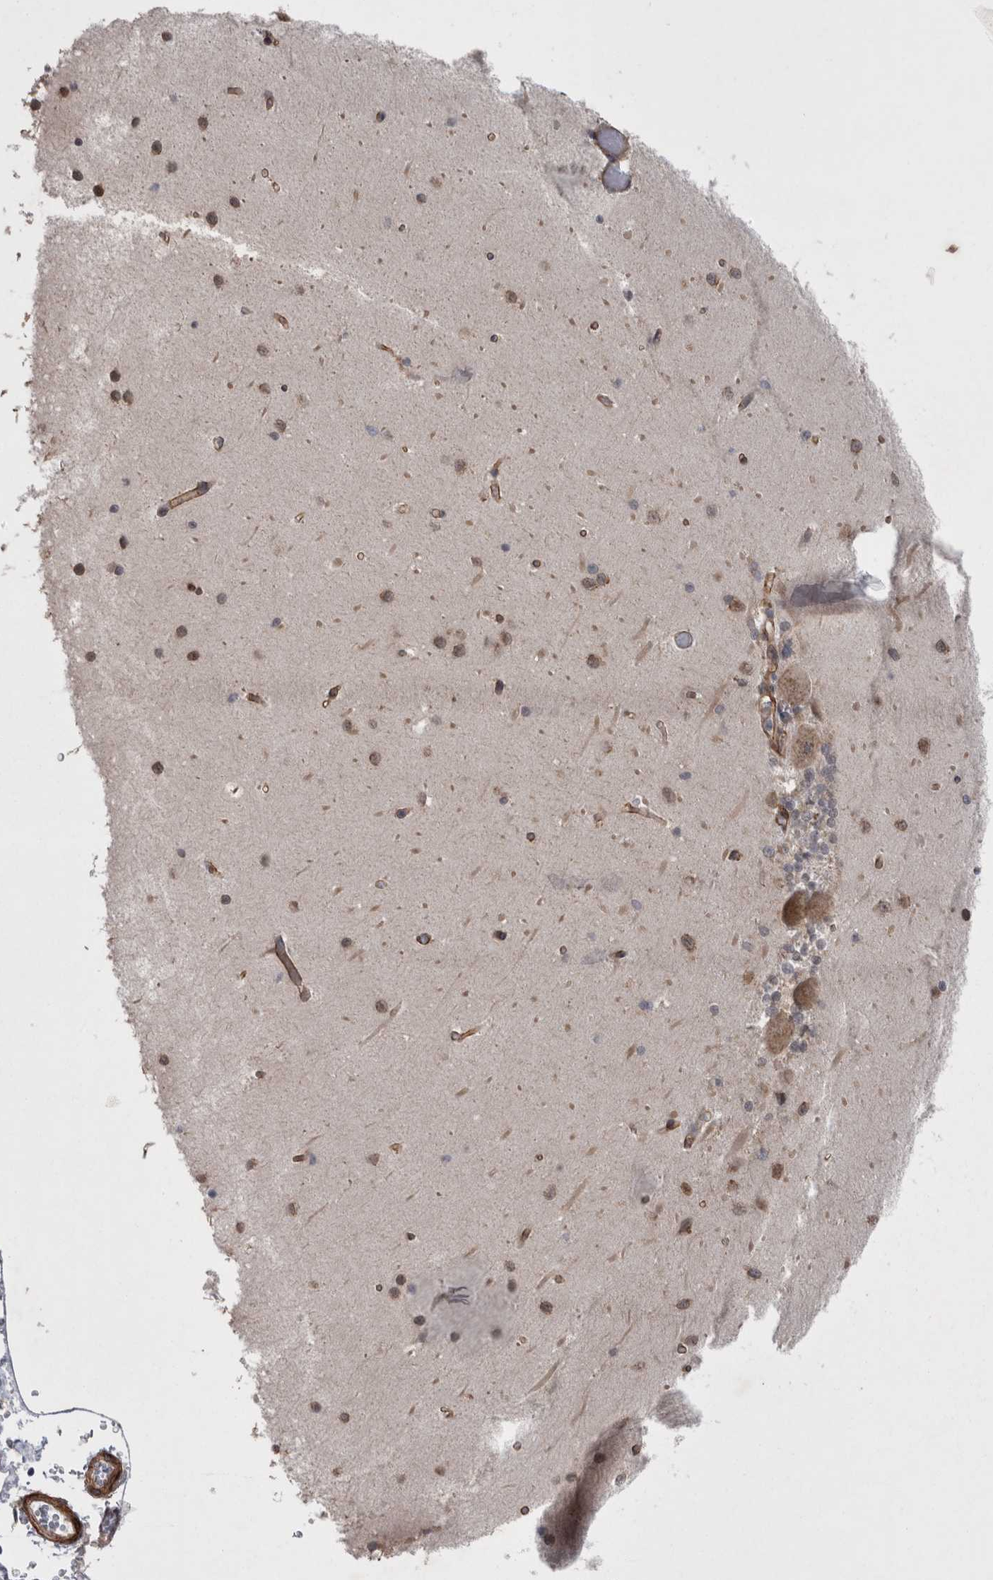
{"staining": {"intensity": "negative", "quantity": "none", "location": "none"}, "tissue": "cerebellum", "cell_type": "Cells in granular layer", "image_type": "normal", "snomed": [{"axis": "morphology", "description": "Normal tissue, NOS"}, {"axis": "topography", "description": "Cerebellum"}], "caption": "Human cerebellum stained for a protein using immunohistochemistry exhibits no positivity in cells in granular layer.", "gene": "DDX6", "patient": {"sex": "male", "age": 37}}